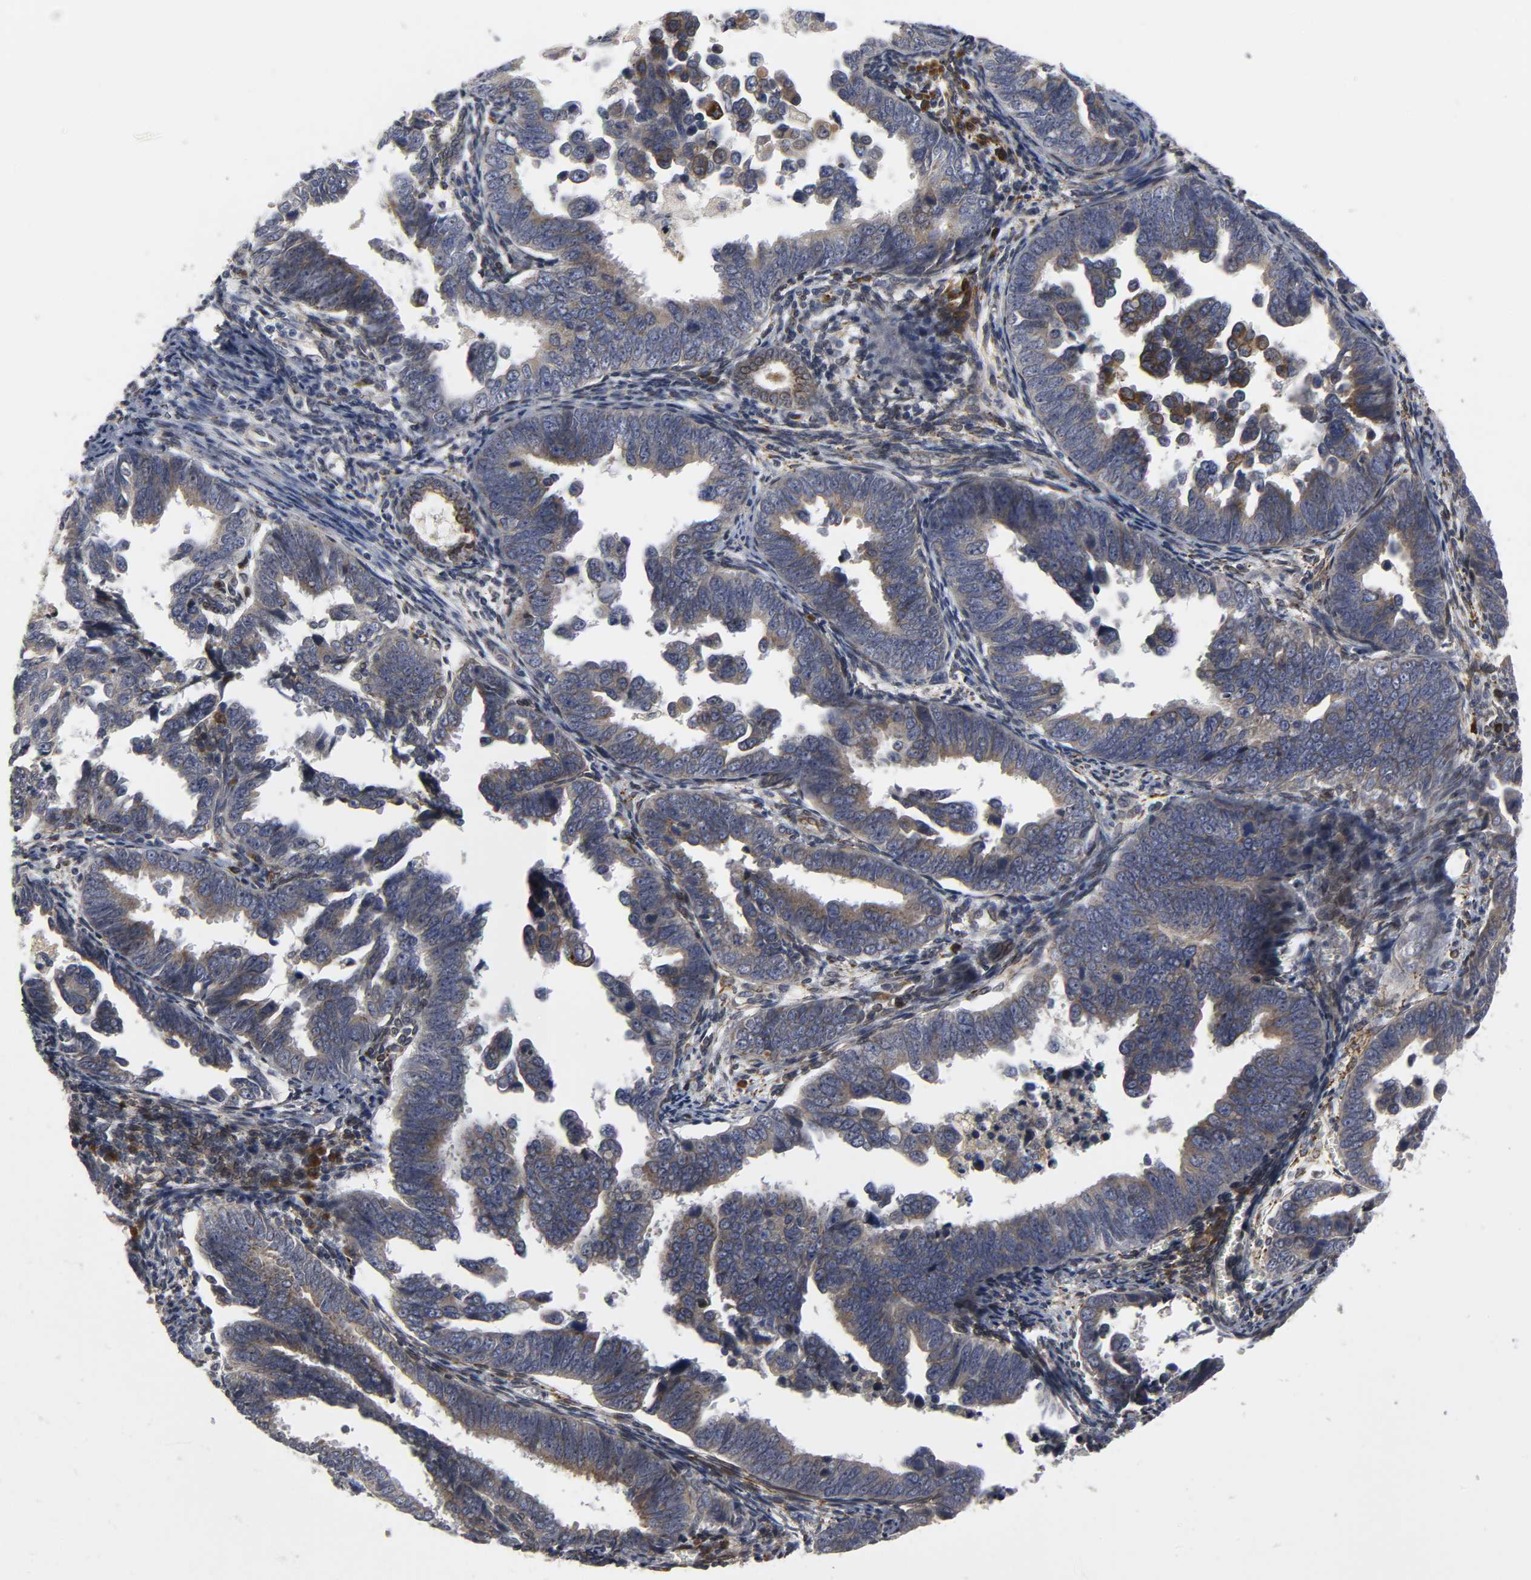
{"staining": {"intensity": "moderate", "quantity": "25%-75%", "location": "cytoplasmic/membranous"}, "tissue": "endometrial cancer", "cell_type": "Tumor cells", "image_type": "cancer", "snomed": [{"axis": "morphology", "description": "Adenocarcinoma, NOS"}, {"axis": "topography", "description": "Endometrium"}], "caption": "A micrograph showing moderate cytoplasmic/membranous expression in about 25%-75% of tumor cells in endometrial adenocarcinoma, as visualized by brown immunohistochemical staining.", "gene": "ASB6", "patient": {"sex": "female", "age": 75}}